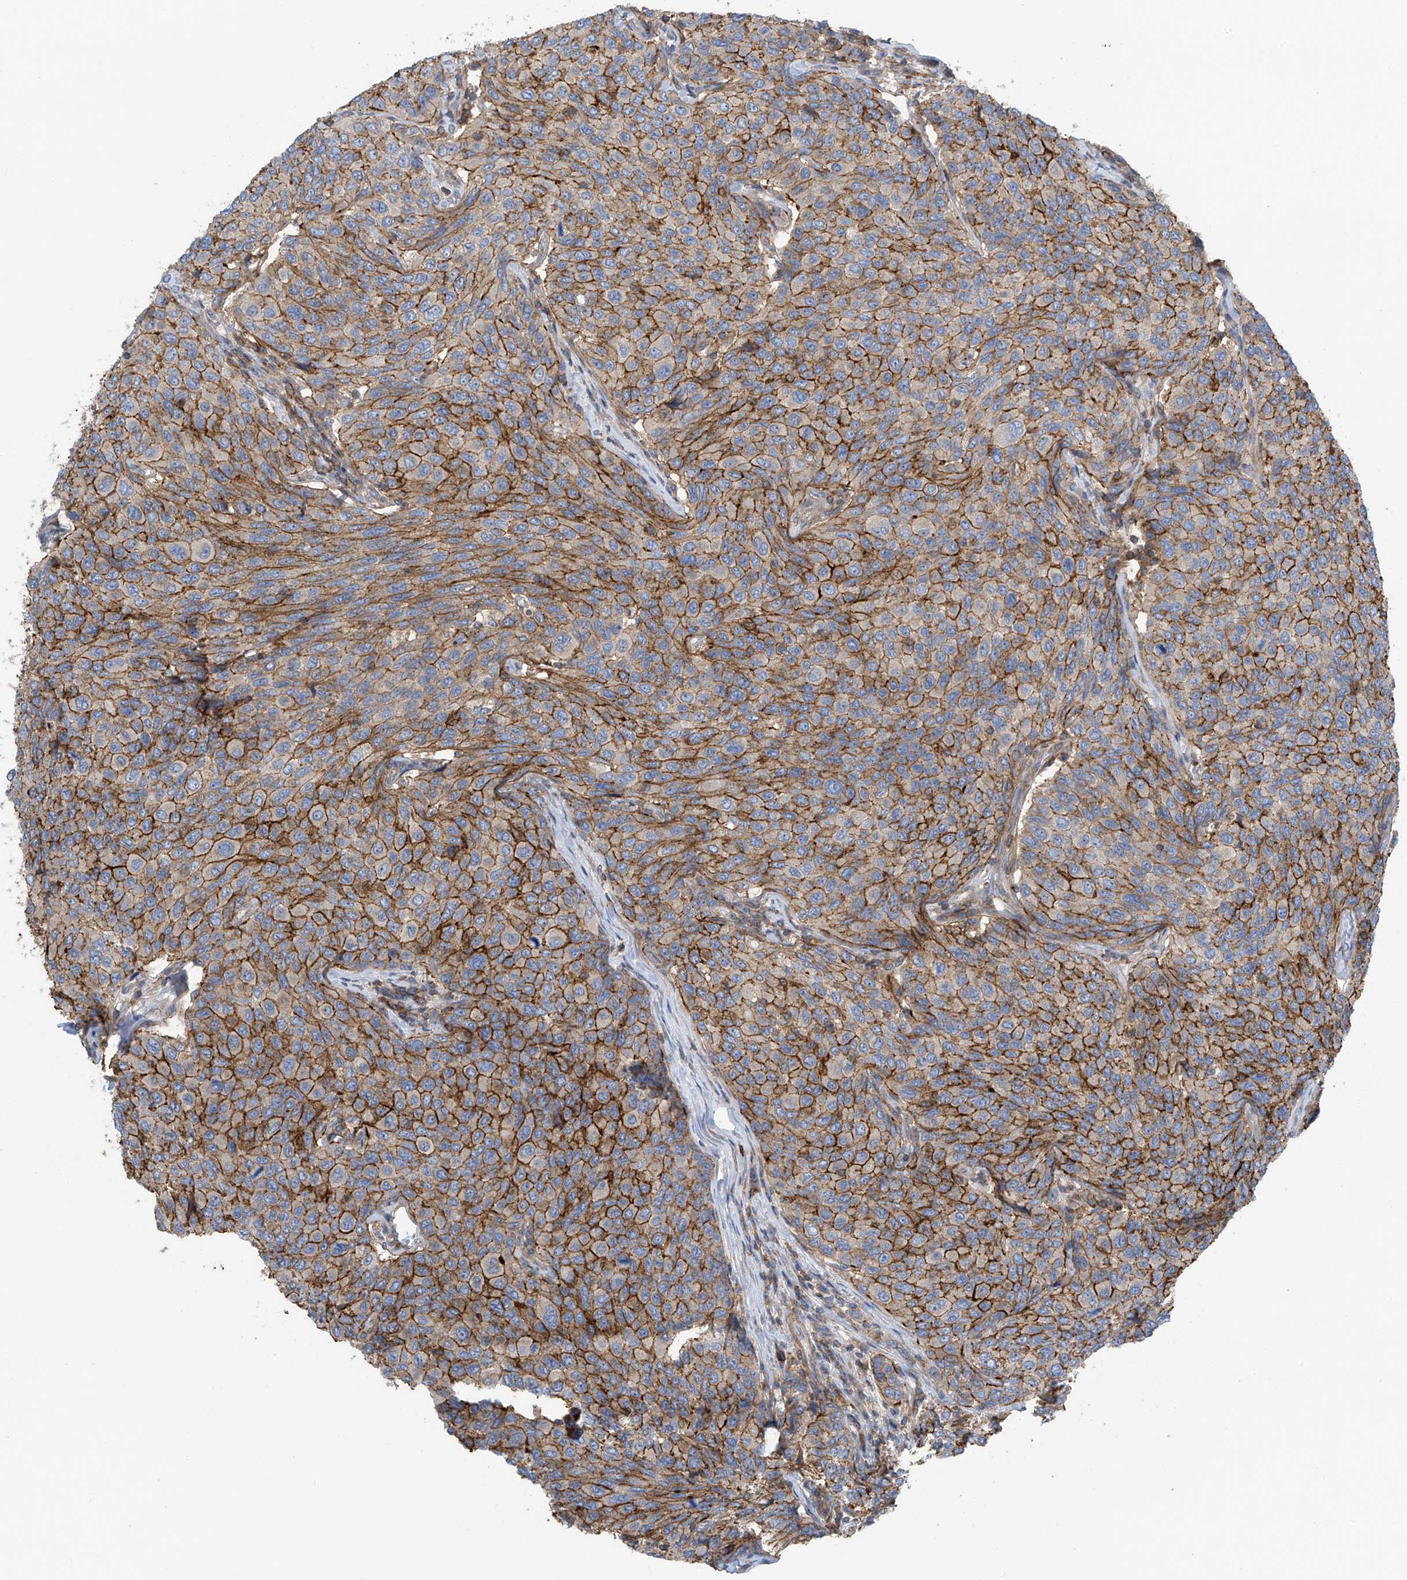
{"staining": {"intensity": "moderate", "quantity": ">75%", "location": "cytoplasmic/membranous"}, "tissue": "breast cancer", "cell_type": "Tumor cells", "image_type": "cancer", "snomed": [{"axis": "morphology", "description": "Duct carcinoma"}, {"axis": "topography", "description": "Breast"}], "caption": "Immunohistochemistry (IHC) histopathology image of neoplastic tissue: human breast cancer (intraductal carcinoma) stained using immunohistochemistry (IHC) exhibits medium levels of moderate protein expression localized specifically in the cytoplasmic/membranous of tumor cells, appearing as a cytoplasmic/membranous brown color.", "gene": "SLC1A5", "patient": {"sex": "female", "age": 55}}